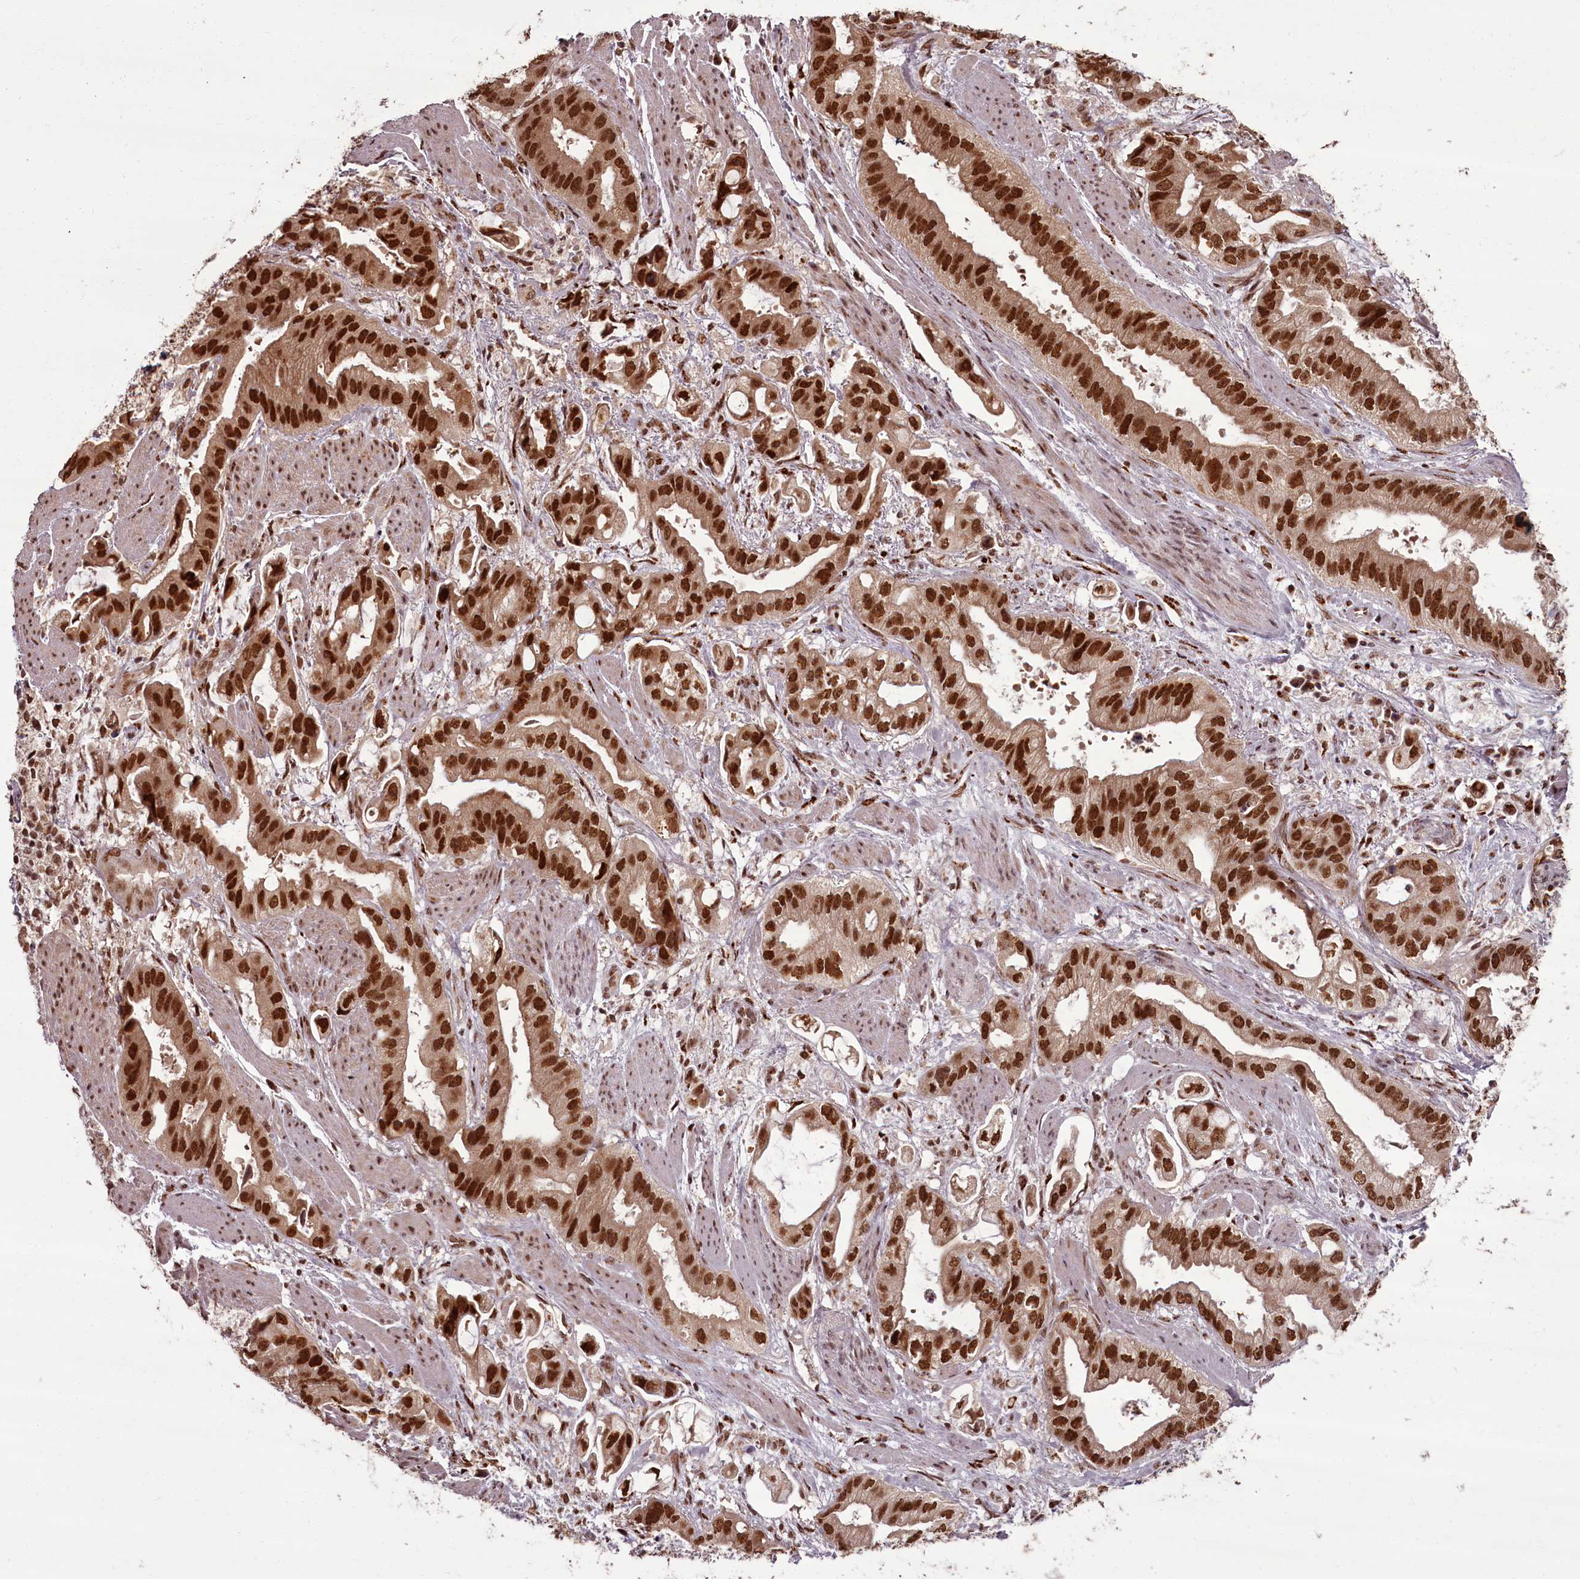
{"staining": {"intensity": "strong", "quantity": ">75%", "location": "nuclear"}, "tissue": "stomach cancer", "cell_type": "Tumor cells", "image_type": "cancer", "snomed": [{"axis": "morphology", "description": "Adenocarcinoma, NOS"}, {"axis": "topography", "description": "Stomach"}], "caption": "IHC of human stomach cancer shows high levels of strong nuclear staining in approximately >75% of tumor cells.", "gene": "CEP83", "patient": {"sex": "male", "age": 62}}